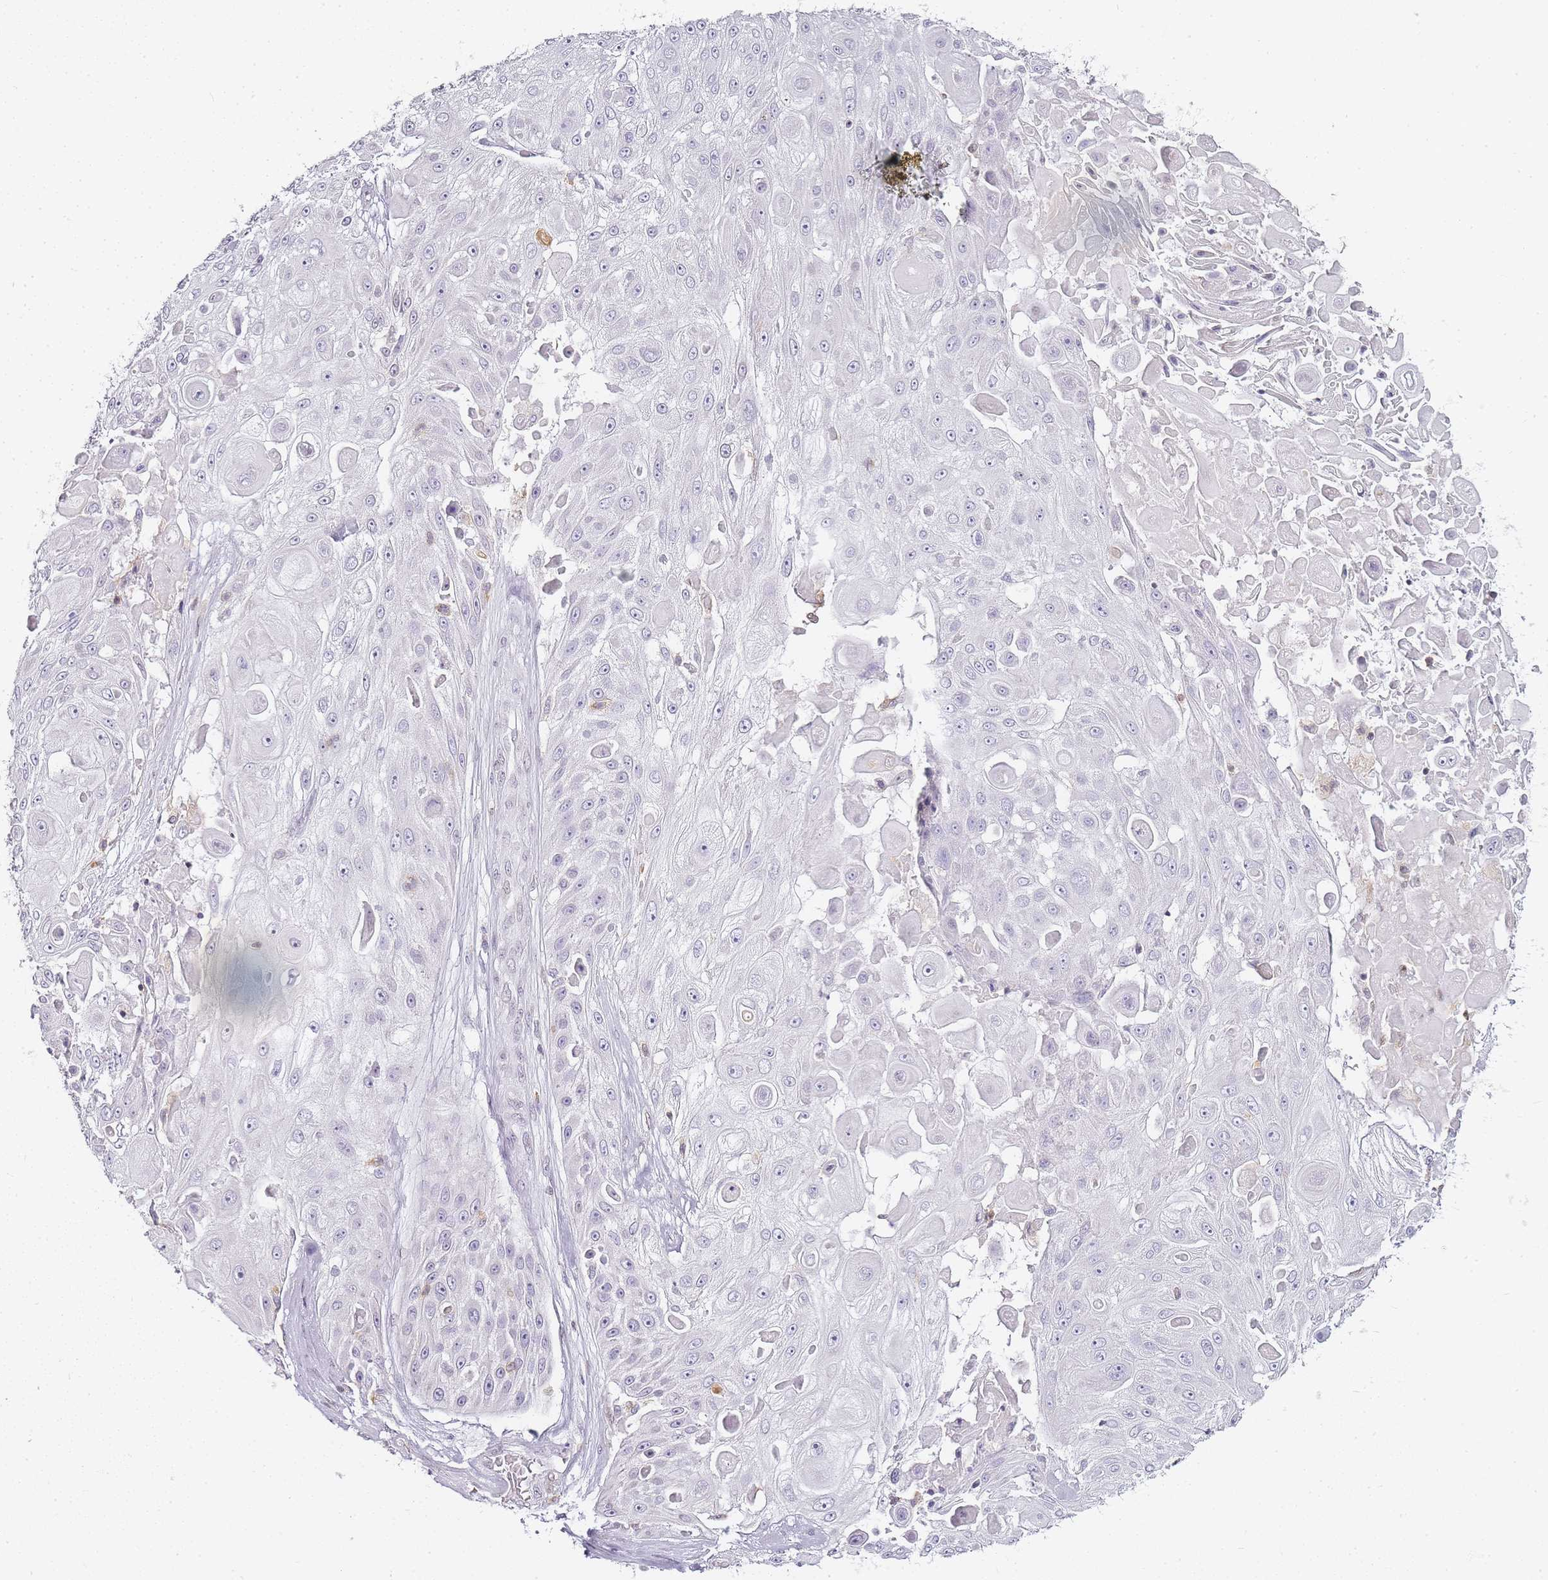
{"staining": {"intensity": "negative", "quantity": "none", "location": "none"}, "tissue": "skin cancer", "cell_type": "Tumor cells", "image_type": "cancer", "snomed": [{"axis": "morphology", "description": "Squamous cell carcinoma, NOS"}, {"axis": "topography", "description": "Skin"}], "caption": "IHC histopathology image of neoplastic tissue: human squamous cell carcinoma (skin) stained with DAB displays no significant protein expression in tumor cells. (DAB (3,3'-diaminobenzidine) immunohistochemistry (IHC) visualized using brightfield microscopy, high magnification).", "gene": "JAKMIP1", "patient": {"sex": "female", "age": 86}}